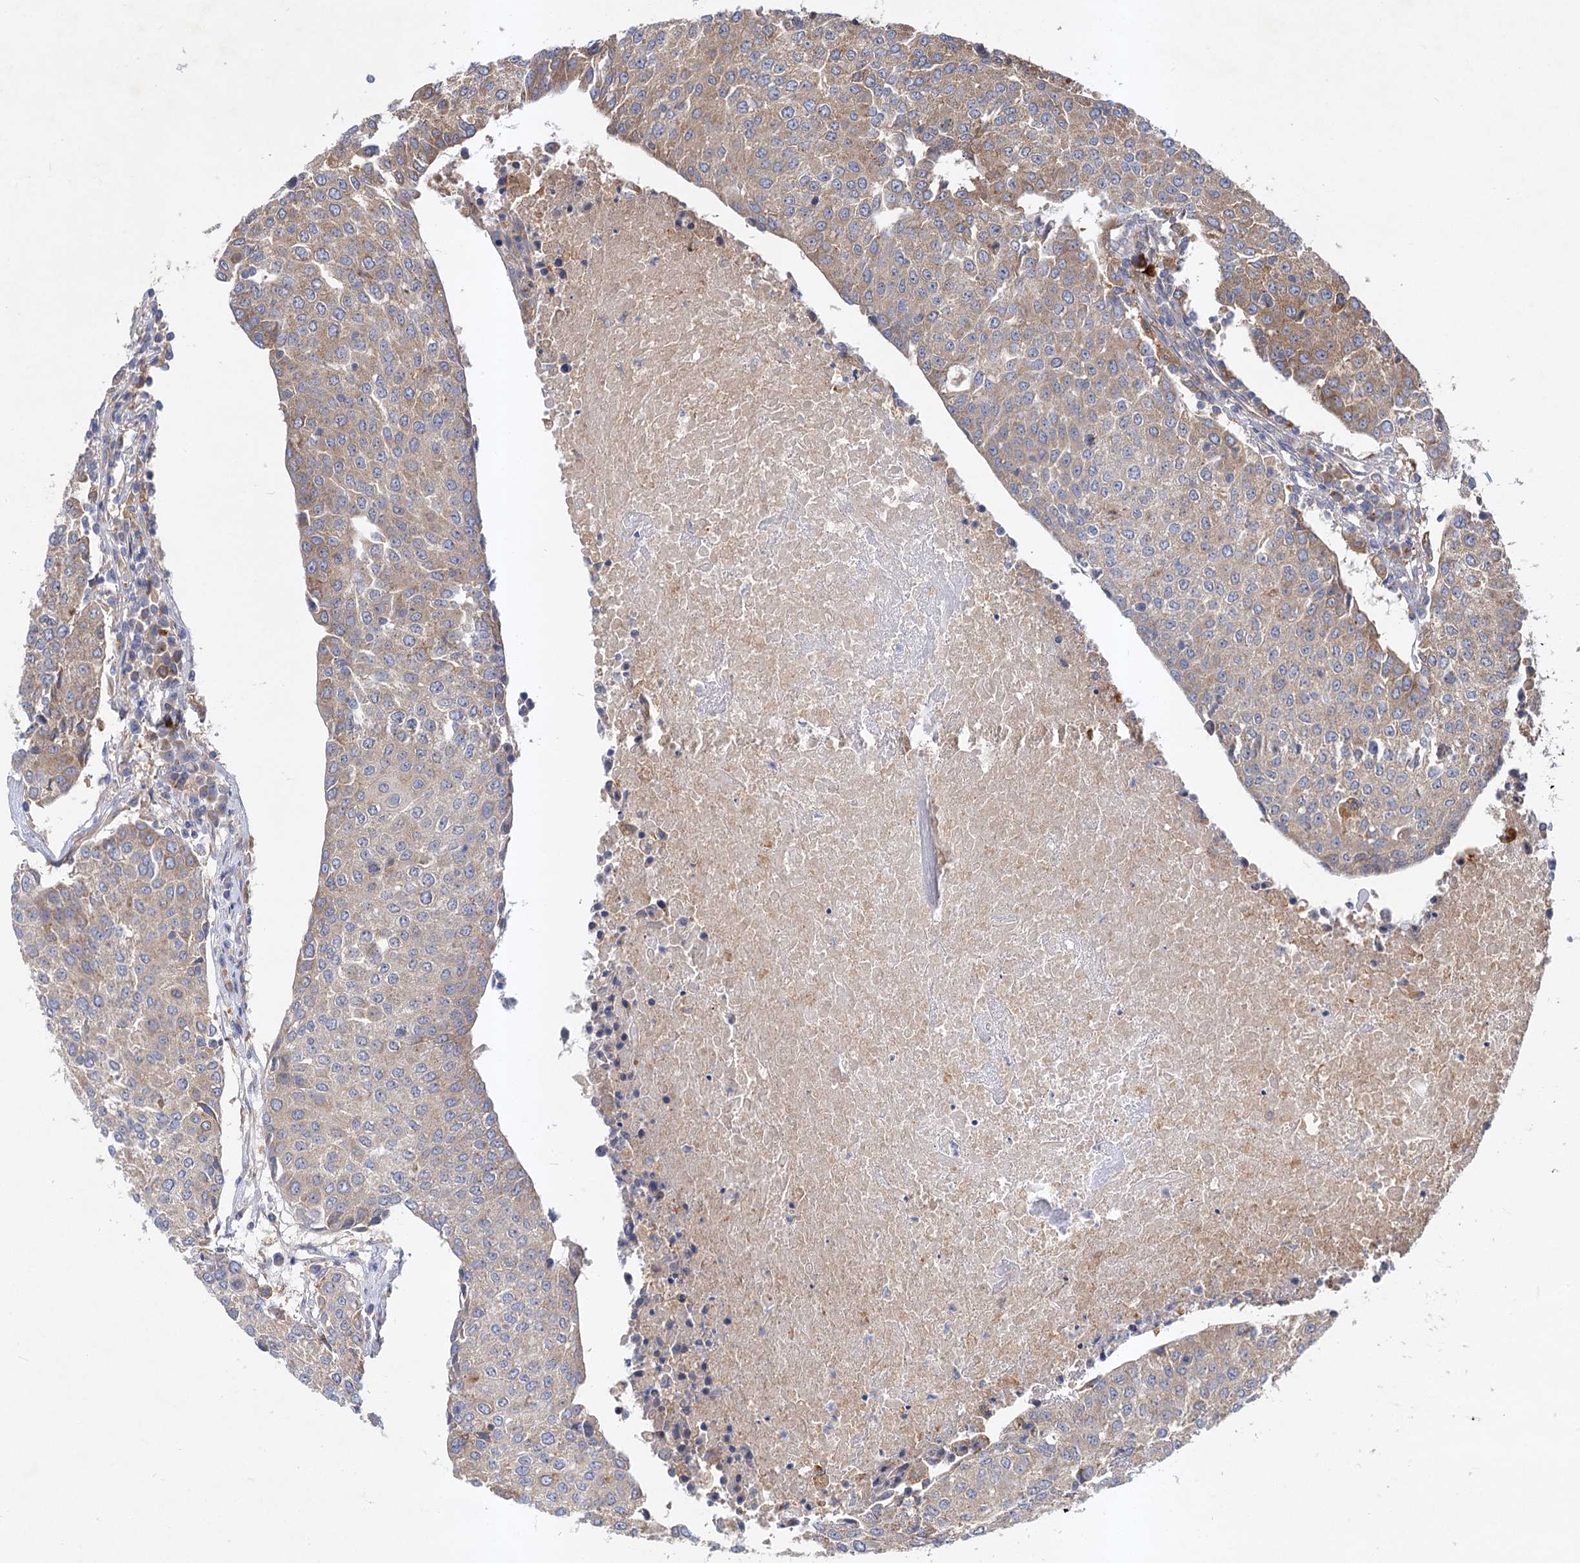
{"staining": {"intensity": "weak", "quantity": "25%-75%", "location": "cytoplasmic/membranous"}, "tissue": "urothelial cancer", "cell_type": "Tumor cells", "image_type": "cancer", "snomed": [{"axis": "morphology", "description": "Urothelial carcinoma, High grade"}, {"axis": "topography", "description": "Urinary bladder"}], "caption": "Immunohistochemistry (DAB) staining of human urothelial cancer demonstrates weak cytoplasmic/membranous protein positivity in approximately 25%-75% of tumor cells. The staining is performed using DAB (3,3'-diaminobenzidine) brown chromogen to label protein expression. The nuclei are counter-stained blue using hematoxylin.", "gene": "PATL1", "patient": {"sex": "female", "age": 85}}